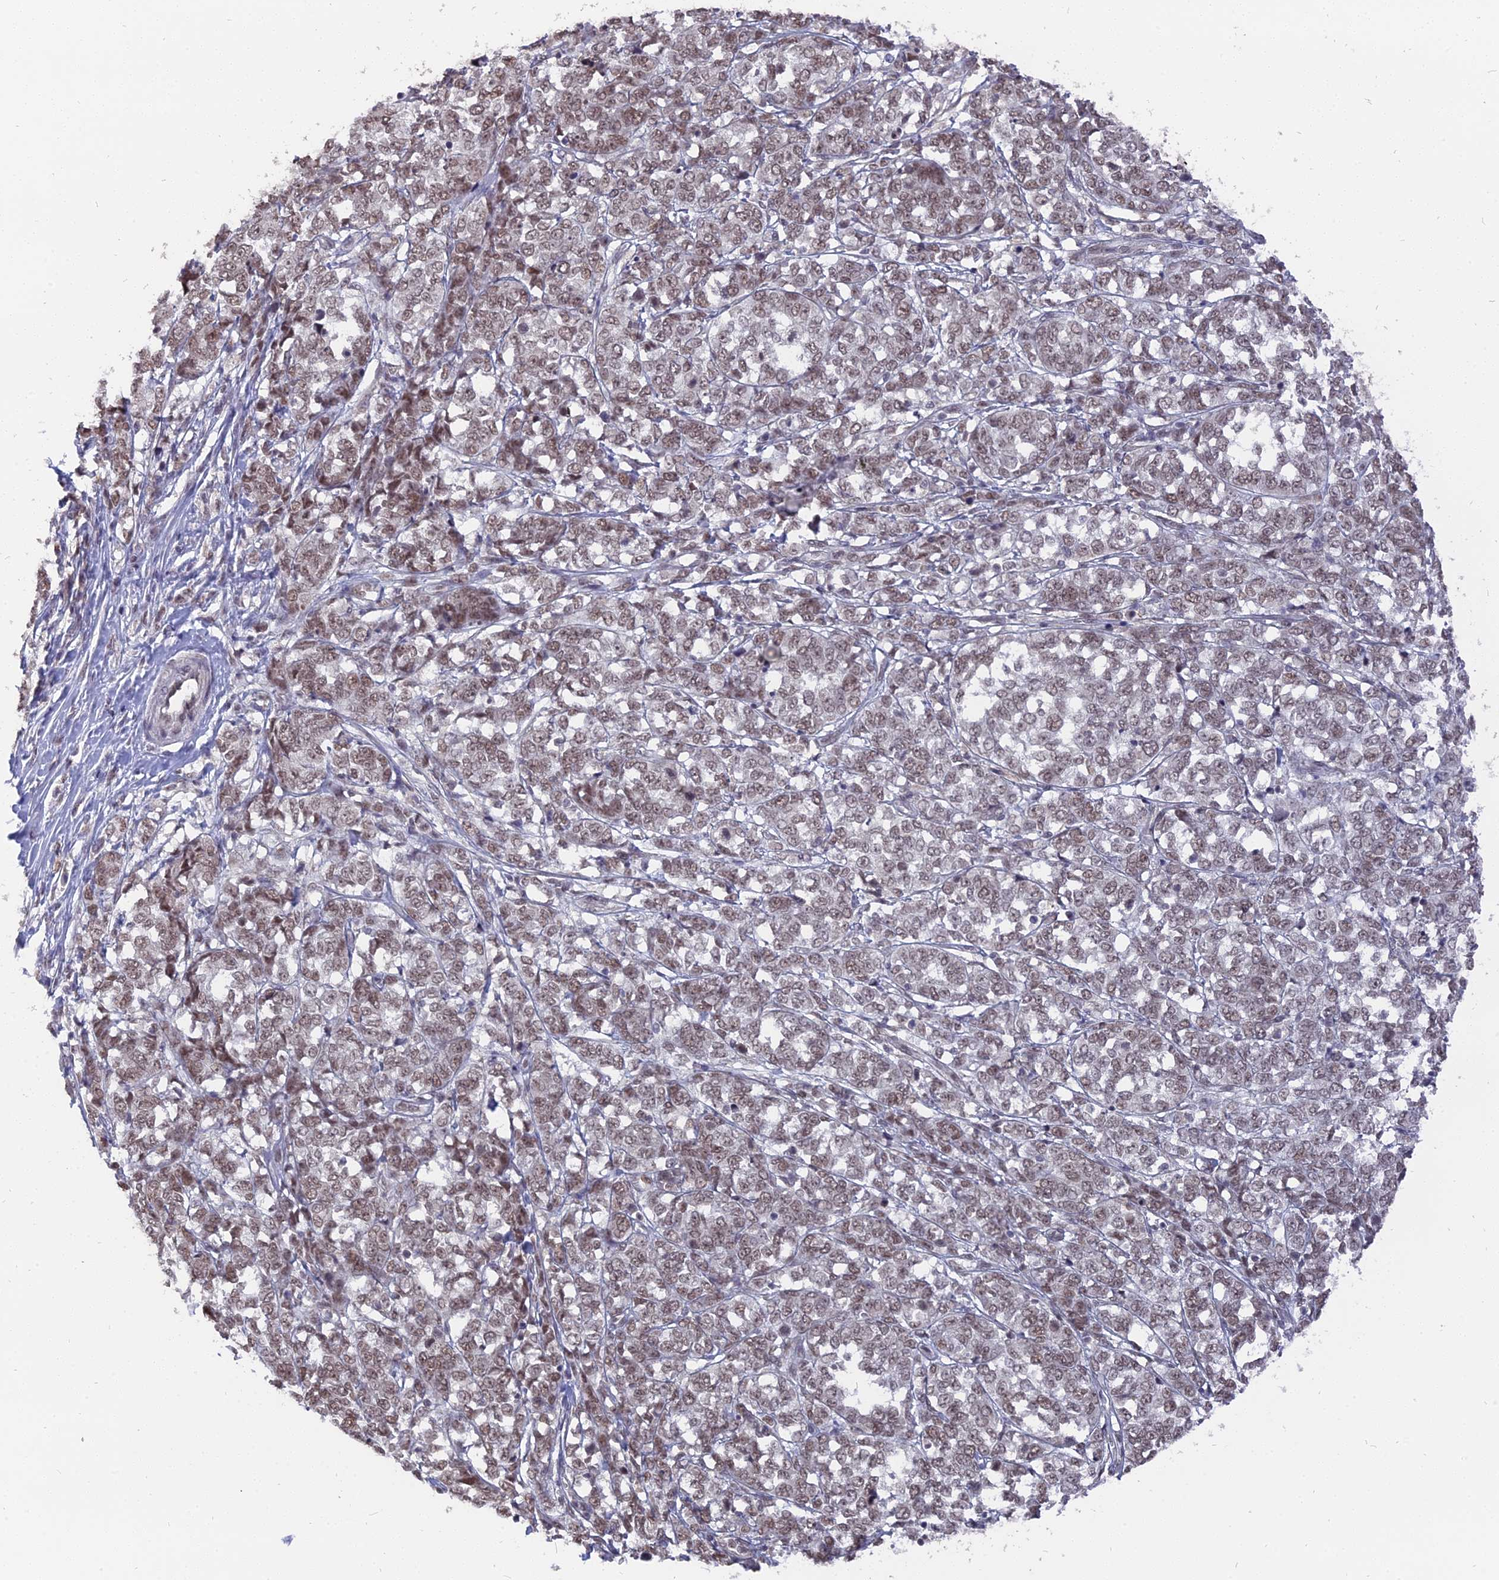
{"staining": {"intensity": "weak", "quantity": ">75%", "location": "nuclear"}, "tissue": "melanoma", "cell_type": "Tumor cells", "image_type": "cancer", "snomed": [{"axis": "morphology", "description": "Malignant melanoma, NOS"}, {"axis": "topography", "description": "Skin"}], "caption": "DAB (3,3'-diaminobenzidine) immunohistochemical staining of human melanoma exhibits weak nuclear protein staining in about >75% of tumor cells.", "gene": "NR1H3", "patient": {"sex": "female", "age": 72}}